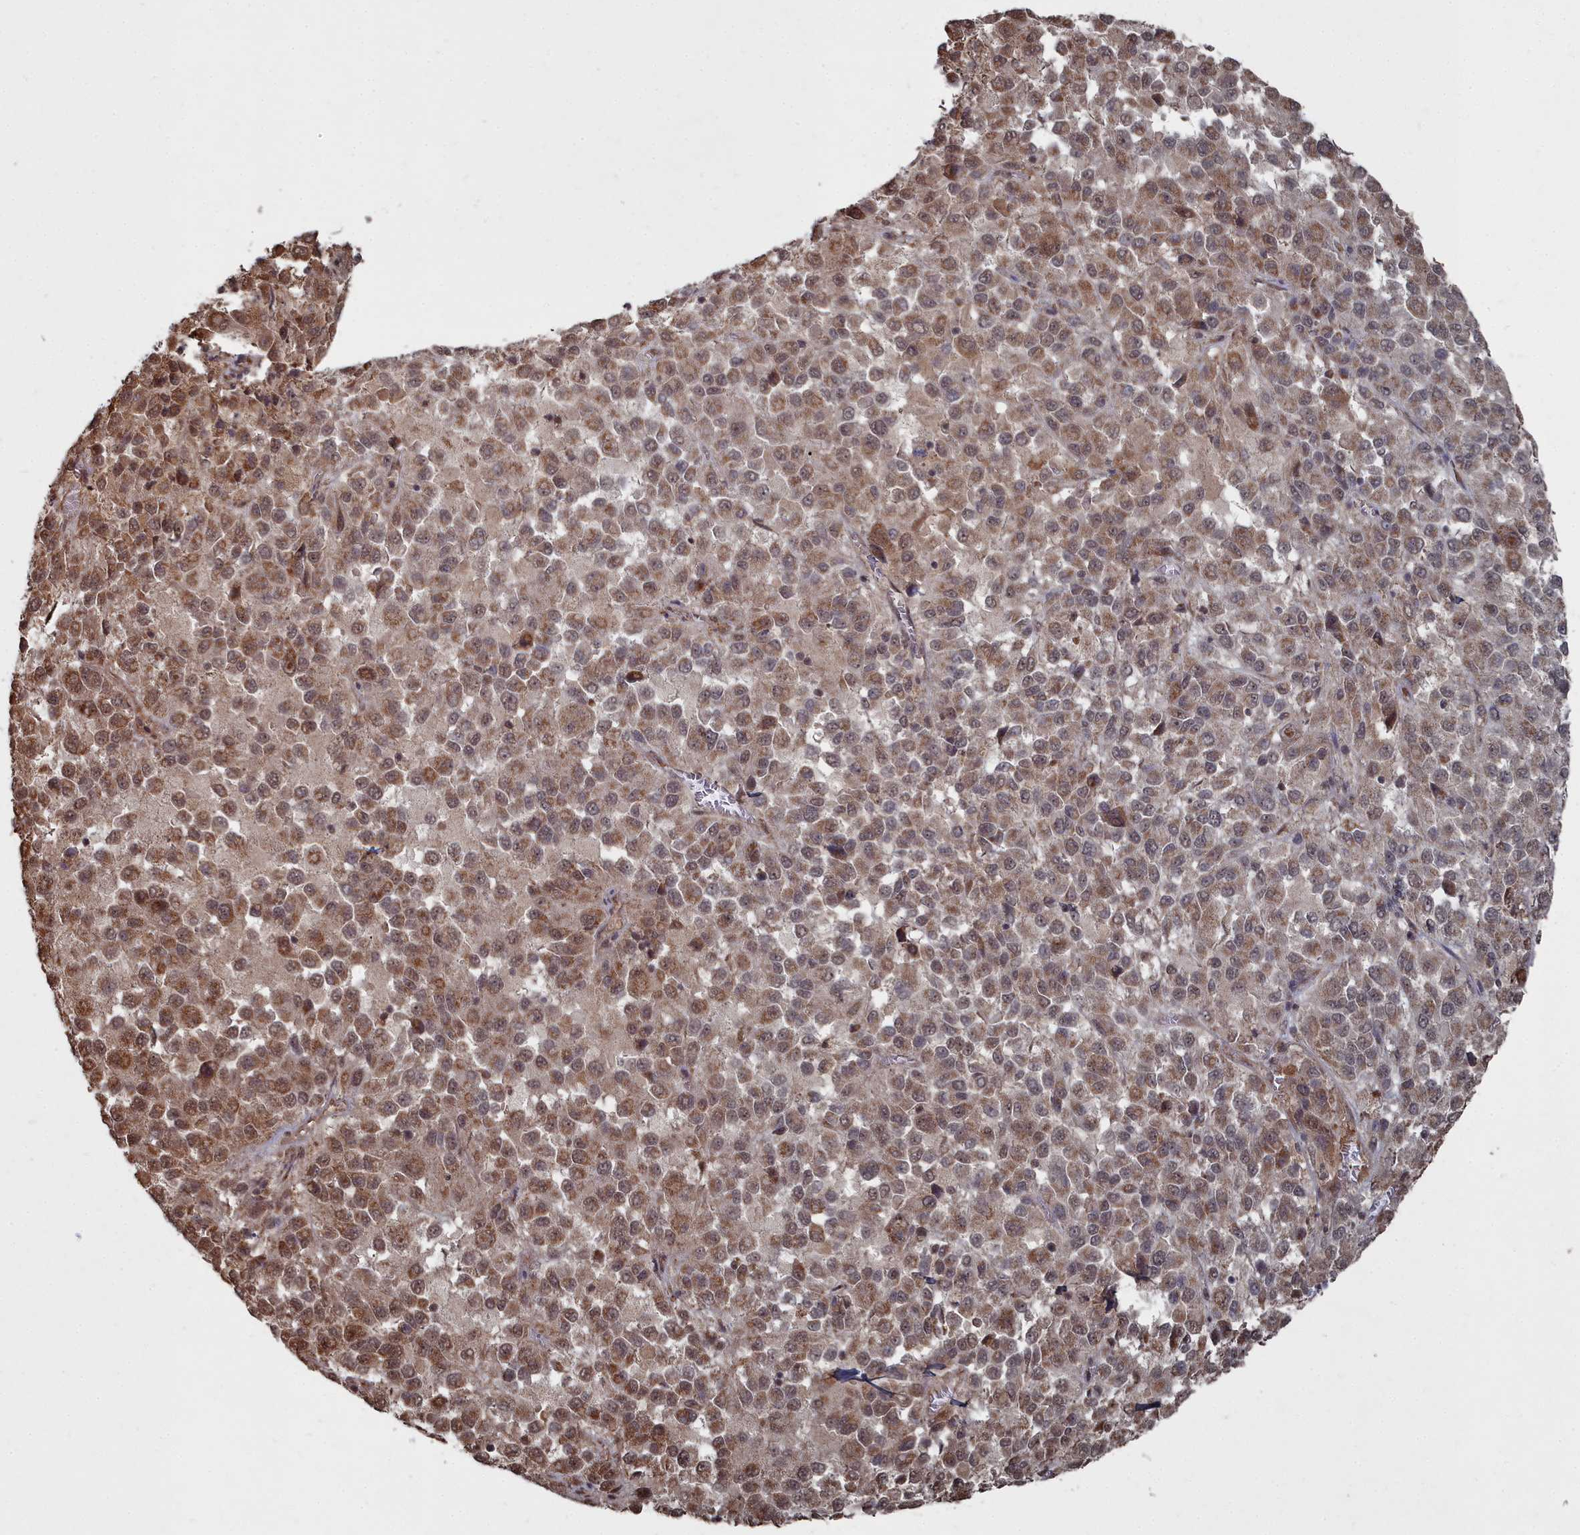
{"staining": {"intensity": "moderate", "quantity": ">75%", "location": "cytoplasmic/membranous,nuclear"}, "tissue": "melanoma", "cell_type": "Tumor cells", "image_type": "cancer", "snomed": [{"axis": "morphology", "description": "Malignant melanoma, Metastatic site"}, {"axis": "topography", "description": "Lung"}], "caption": "Protein positivity by IHC exhibits moderate cytoplasmic/membranous and nuclear expression in approximately >75% of tumor cells in malignant melanoma (metastatic site). Nuclei are stained in blue.", "gene": "CCNP", "patient": {"sex": "male", "age": 64}}